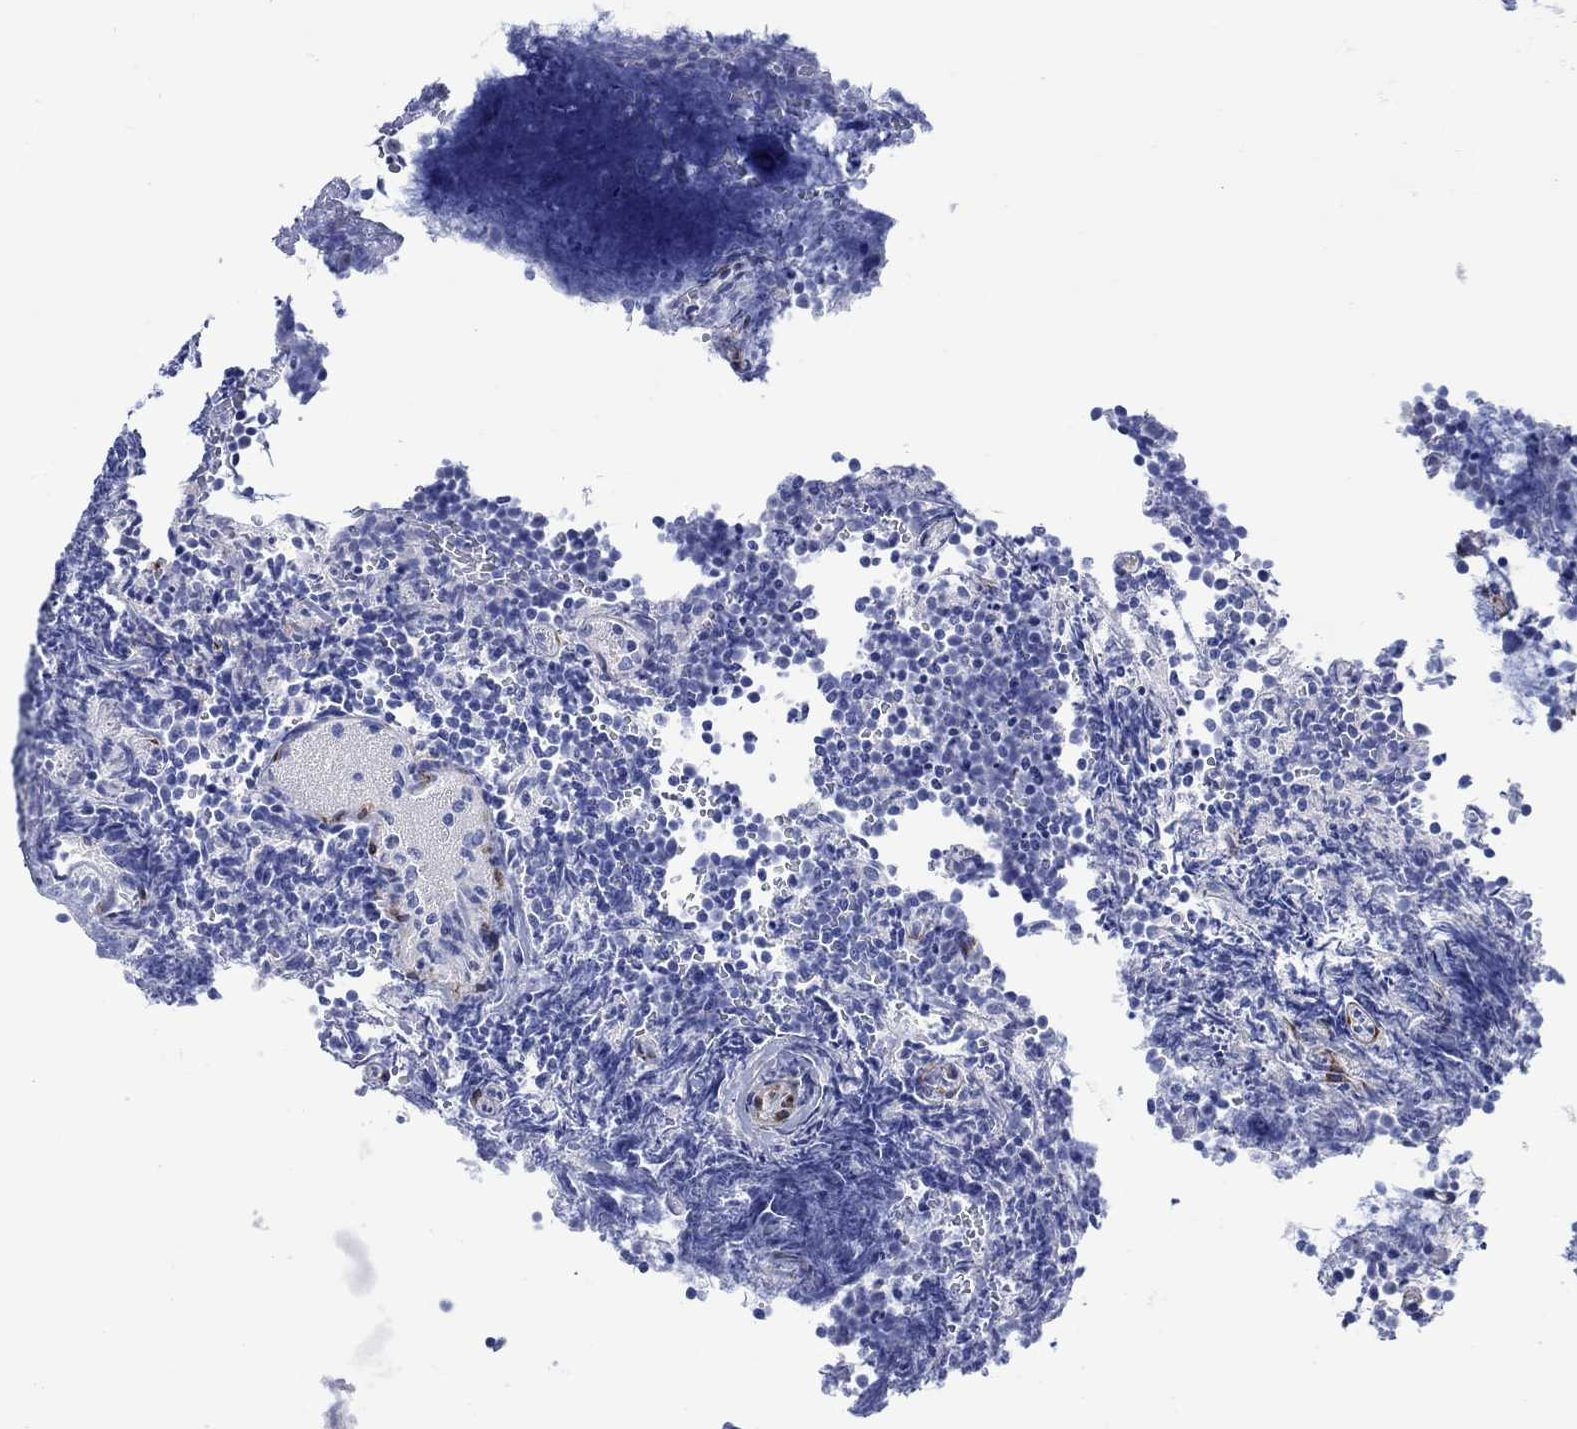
{"staining": {"intensity": "negative", "quantity": "none", "location": "none"}, "tissue": "lymphoma", "cell_type": "Tumor cells", "image_type": "cancer", "snomed": [{"axis": "morphology", "description": "Malignant lymphoma, non-Hodgkin's type, Low grade"}, {"axis": "topography", "description": "Brain"}], "caption": "This is an immunohistochemistry (IHC) micrograph of malignant lymphoma, non-Hodgkin's type (low-grade). There is no staining in tumor cells.", "gene": "KSR2", "patient": {"sex": "female", "age": 66}}